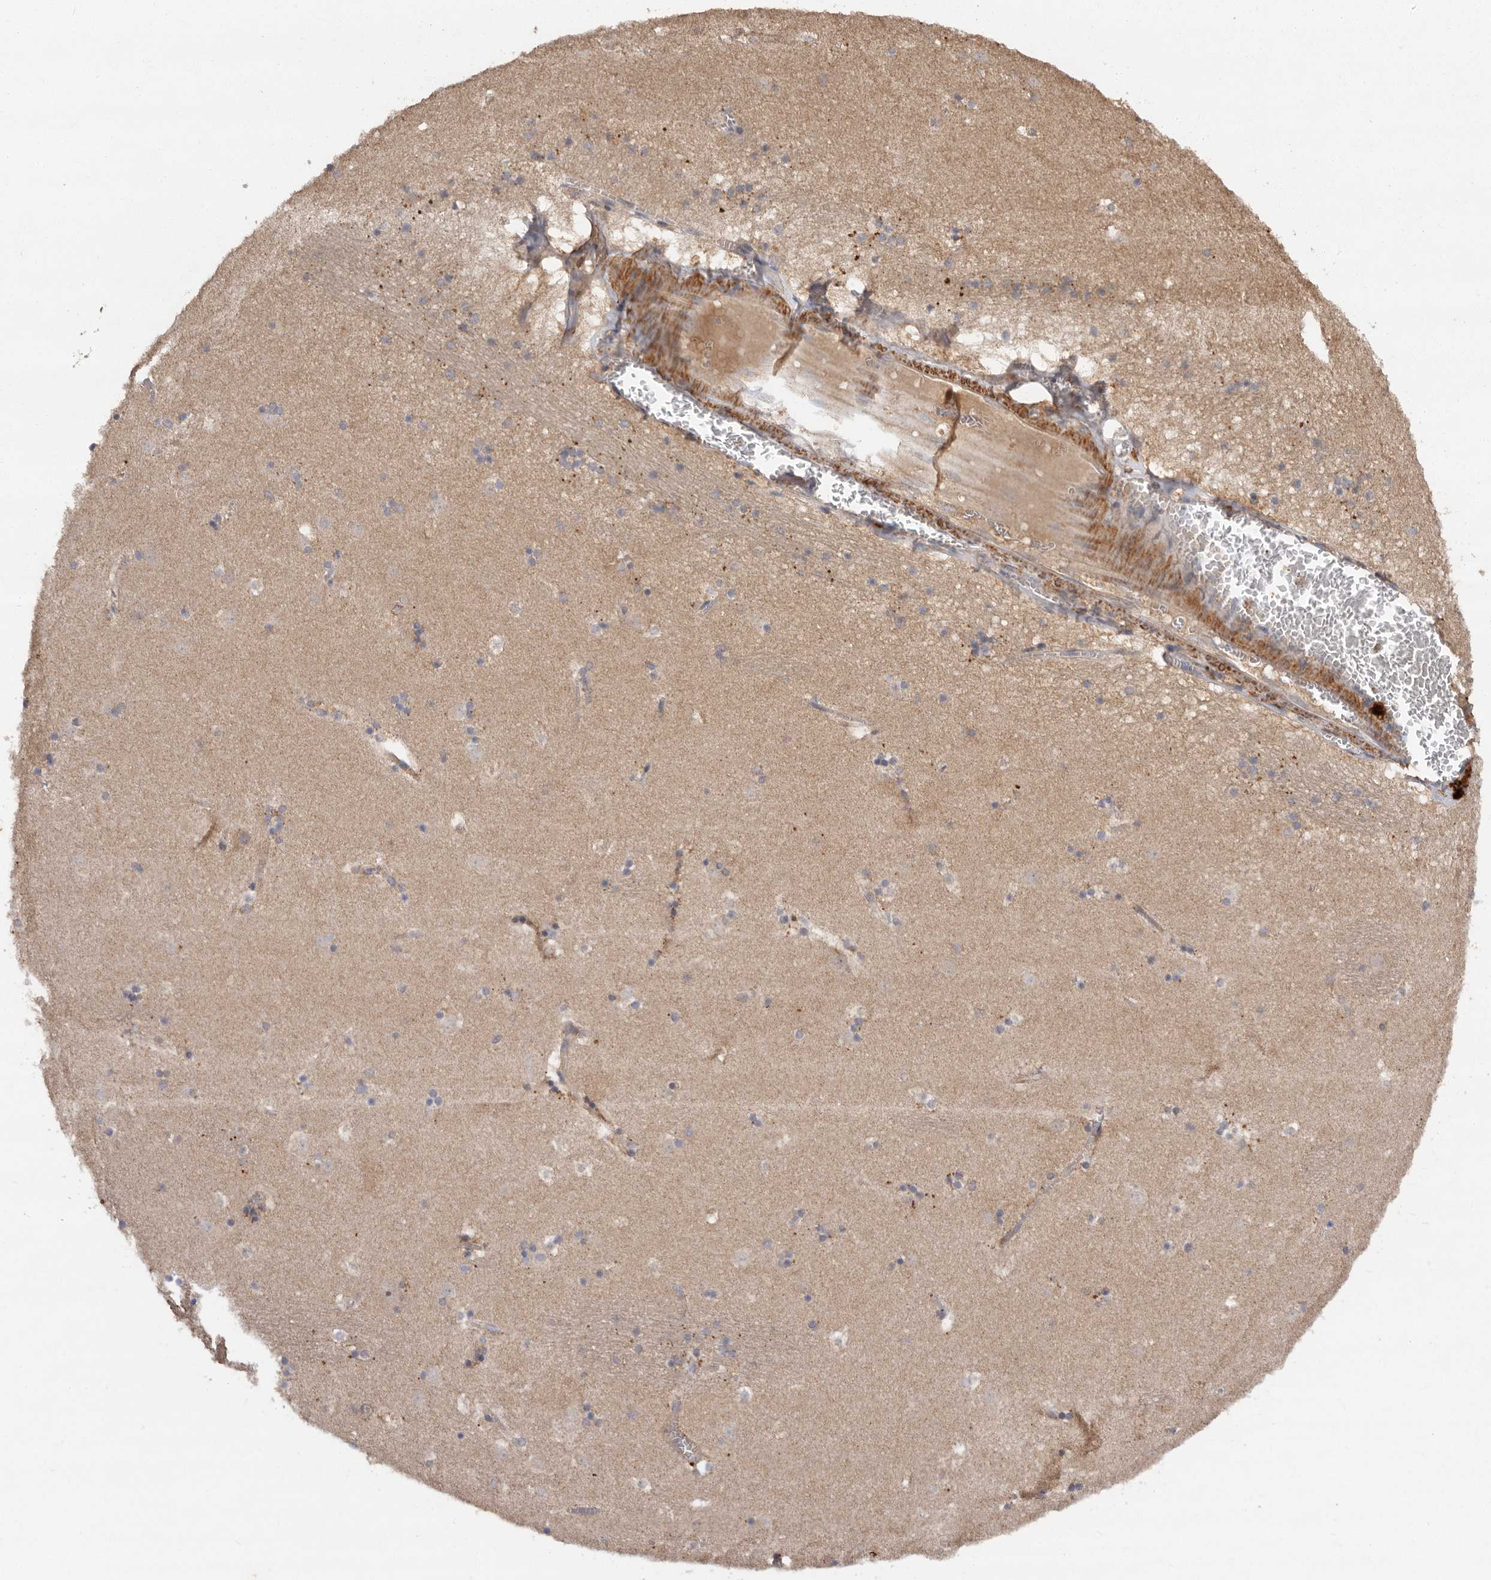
{"staining": {"intensity": "negative", "quantity": "none", "location": "none"}, "tissue": "caudate", "cell_type": "Glial cells", "image_type": "normal", "snomed": [{"axis": "morphology", "description": "Normal tissue, NOS"}, {"axis": "topography", "description": "Lateral ventricle wall"}], "caption": "This is an IHC photomicrograph of normal caudate. There is no positivity in glial cells.", "gene": "RWDD1", "patient": {"sex": "male", "age": 45}}